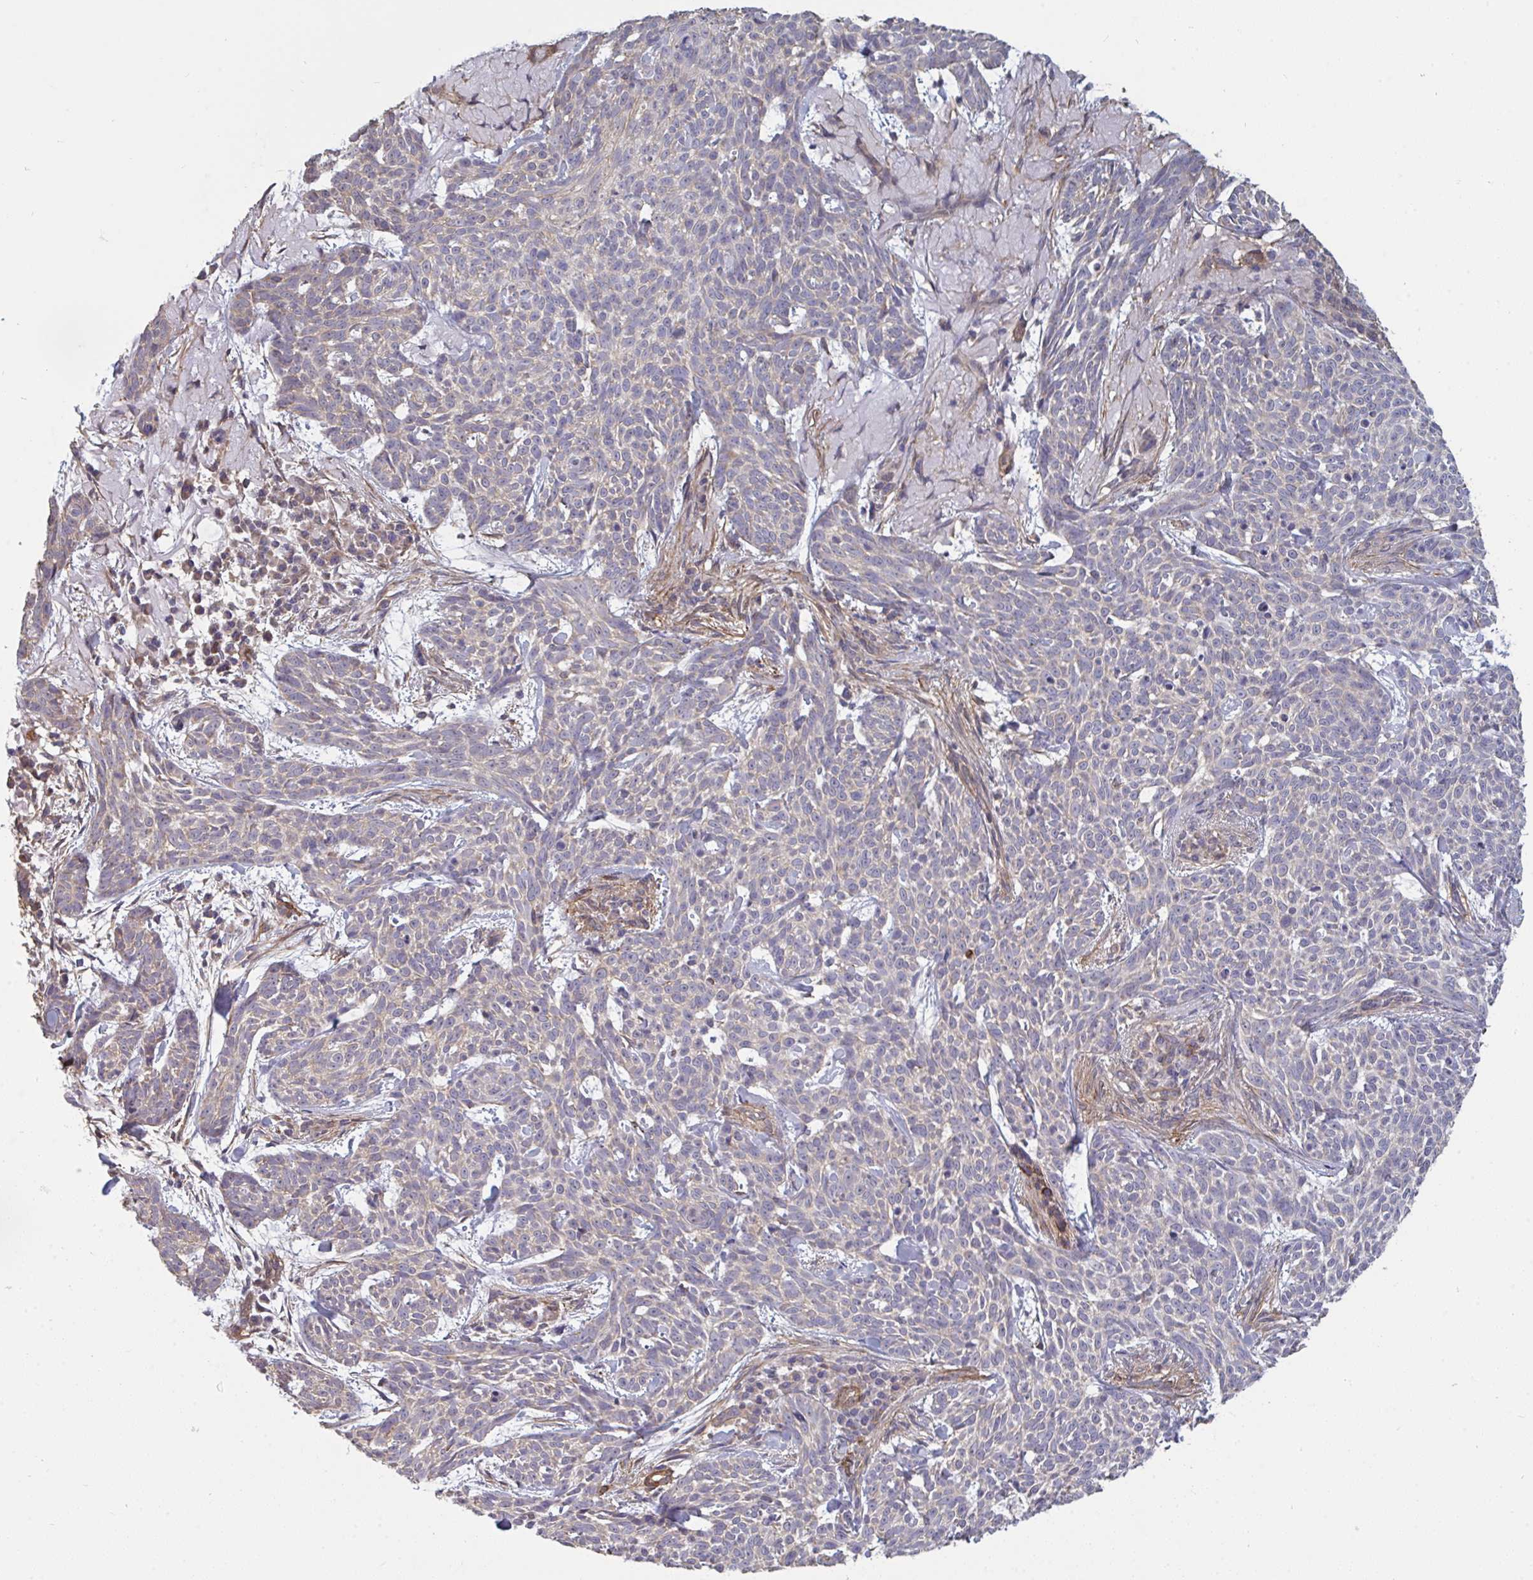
{"staining": {"intensity": "negative", "quantity": "none", "location": "none"}, "tissue": "skin cancer", "cell_type": "Tumor cells", "image_type": "cancer", "snomed": [{"axis": "morphology", "description": "Basal cell carcinoma"}, {"axis": "topography", "description": "Skin"}], "caption": "A photomicrograph of skin cancer stained for a protein demonstrates no brown staining in tumor cells.", "gene": "ISCU", "patient": {"sex": "female", "age": 93}}